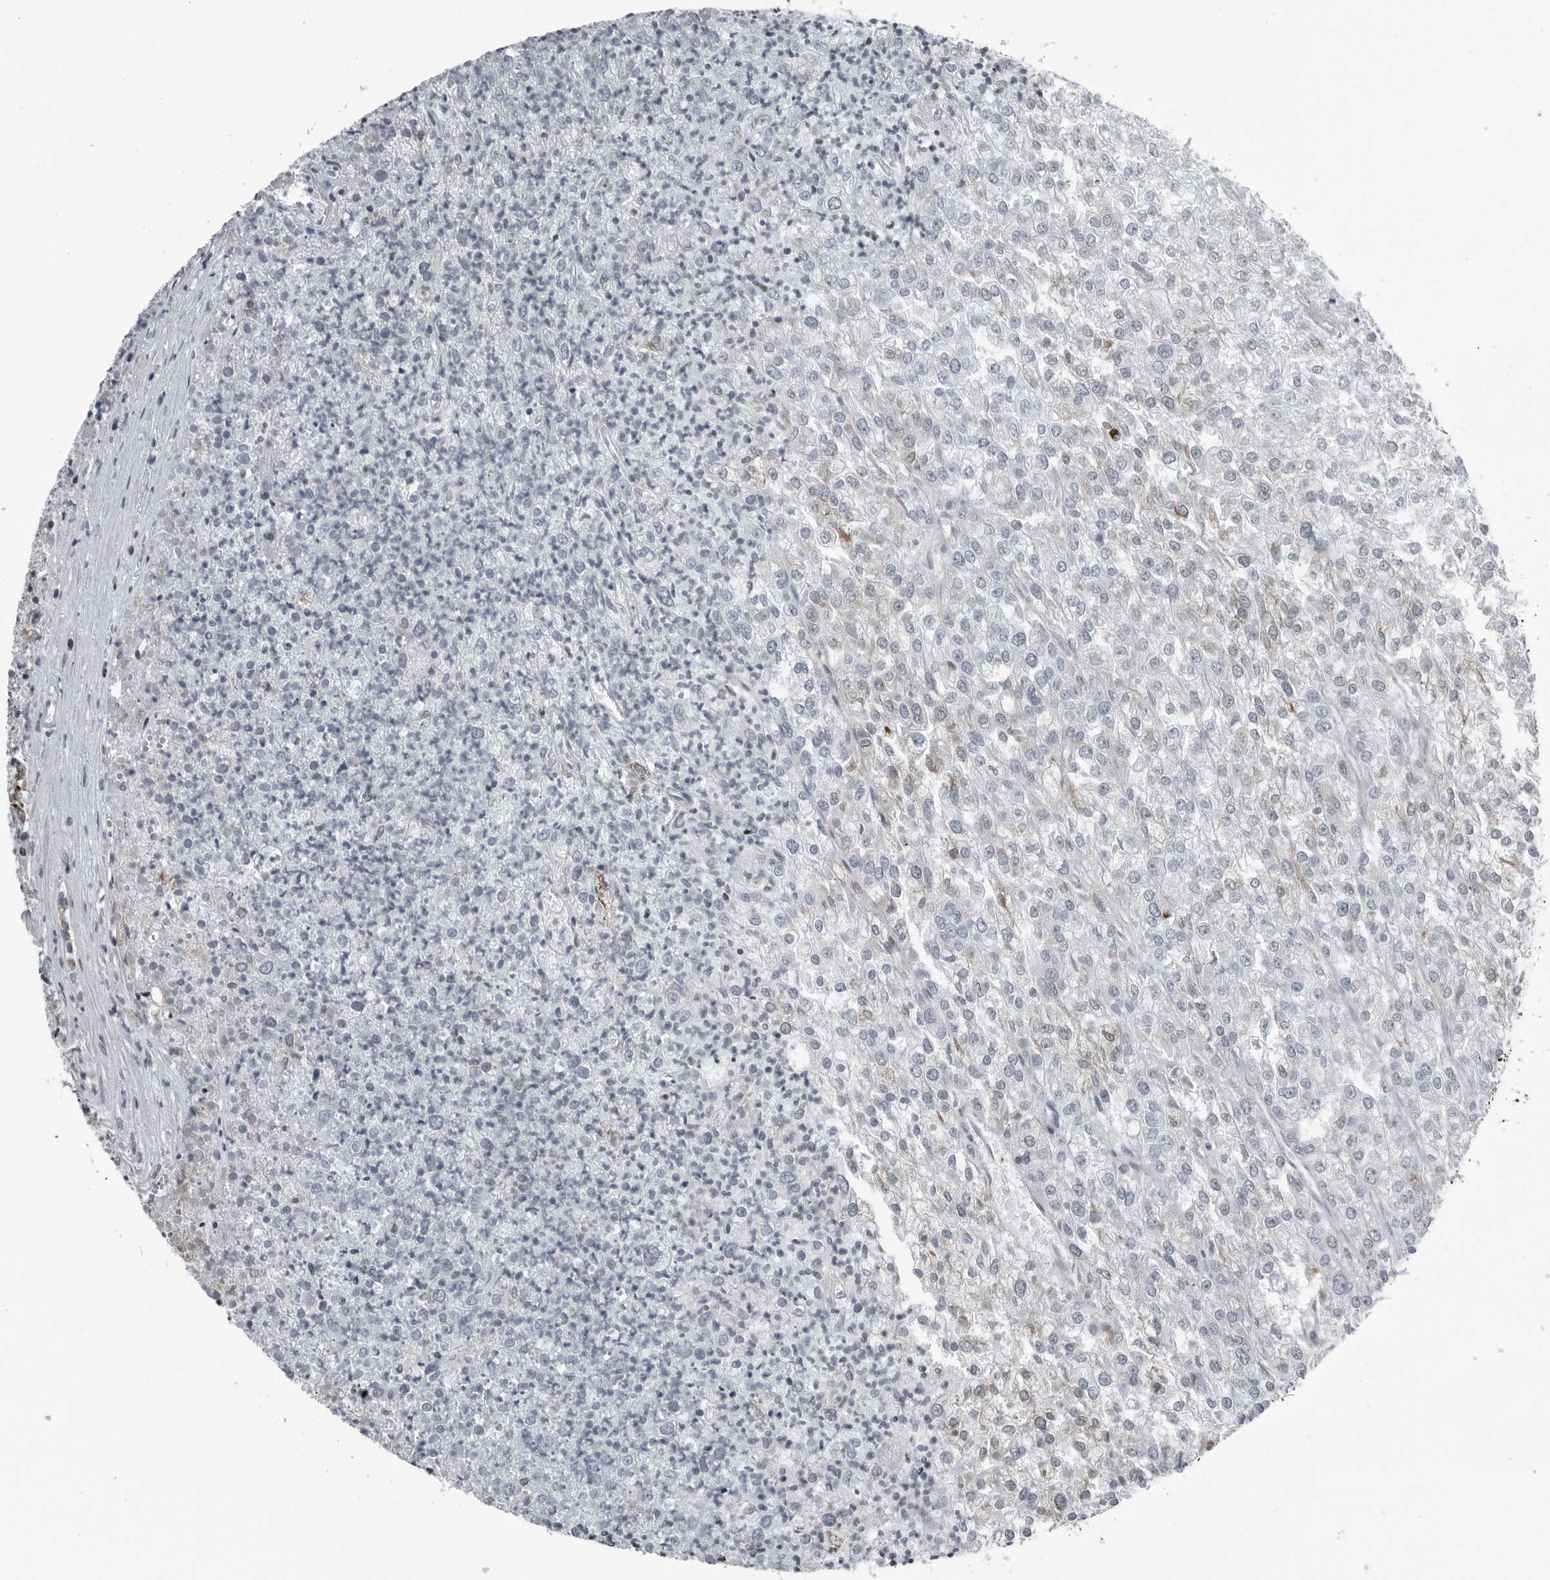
{"staining": {"intensity": "negative", "quantity": "none", "location": "none"}, "tissue": "renal cancer", "cell_type": "Tumor cells", "image_type": "cancer", "snomed": [{"axis": "morphology", "description": "Adenocarcinoma, NOS"}, {"axis": "topography", "description": "Kidney"}], "caption": "This micrograph is of renal cancer stained with immunohistochemistry to label a protein in brown with the nuclei are counter-stained blue. There is no staining in tumor cells.", "gene": "GAK", "patient": {"sex": "female", "age": 54}}